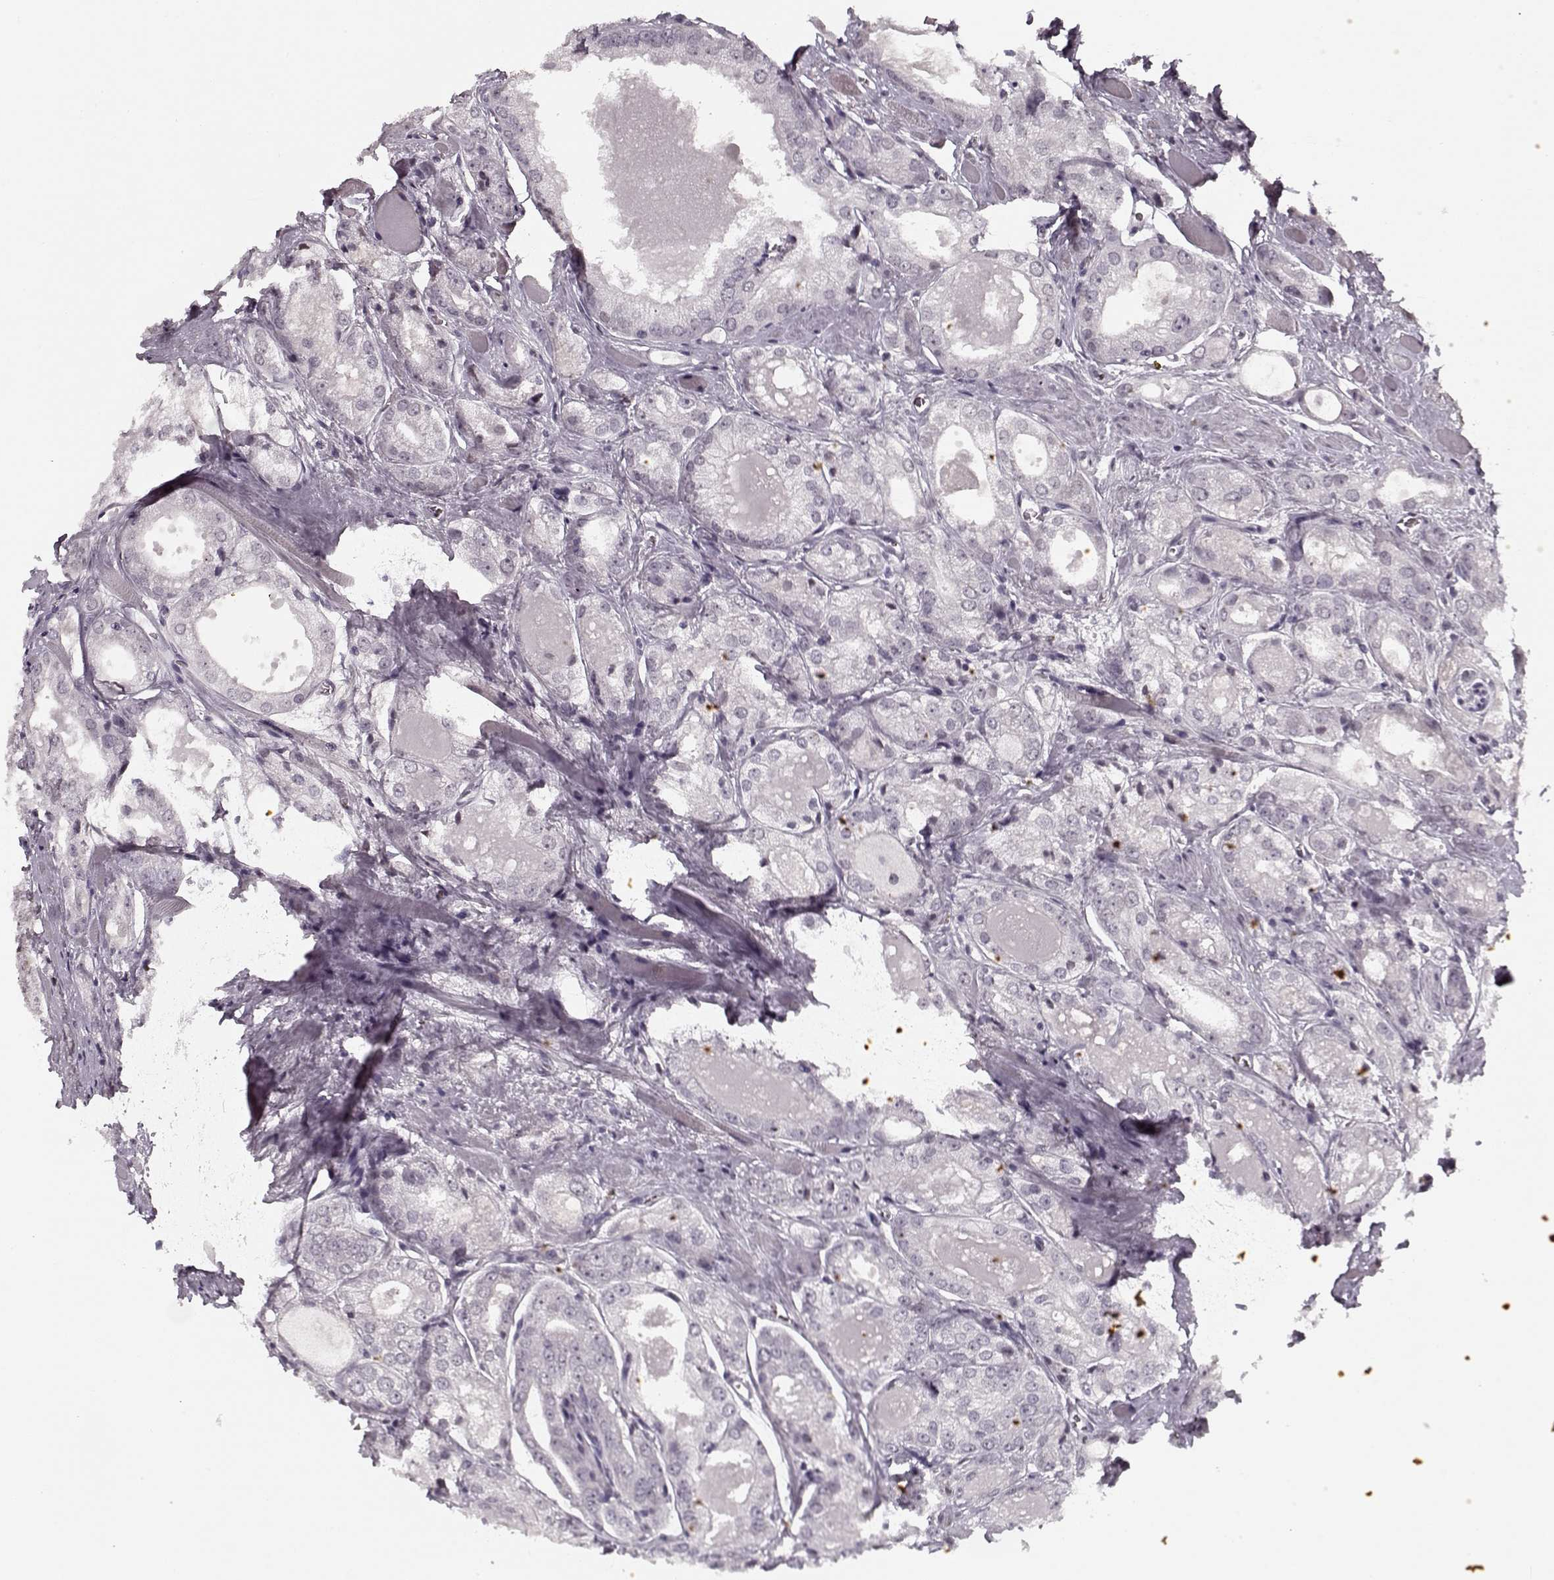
{"staining": {"intensity": "negative", "quantity": "none", "location": "none"}, "tissue": "prostate cancer", "cell_type": "Tumor cells", "image_type": "cancer", "snomed": [{"axis": "morphology", "description": "Adenocarcinoma, NOS"}, {"axis": "morphology", "description": "Adenocarcinoma, High grade"}, {"axis": "topography", "description": "Prostate"}], "caption": "Immunohistochemical staining of prostate adenocarcinoma exhibits no significant positivity in tumor cells.", "gene": "DNAI3", "patient": {"sex": "male", "age": 70}}